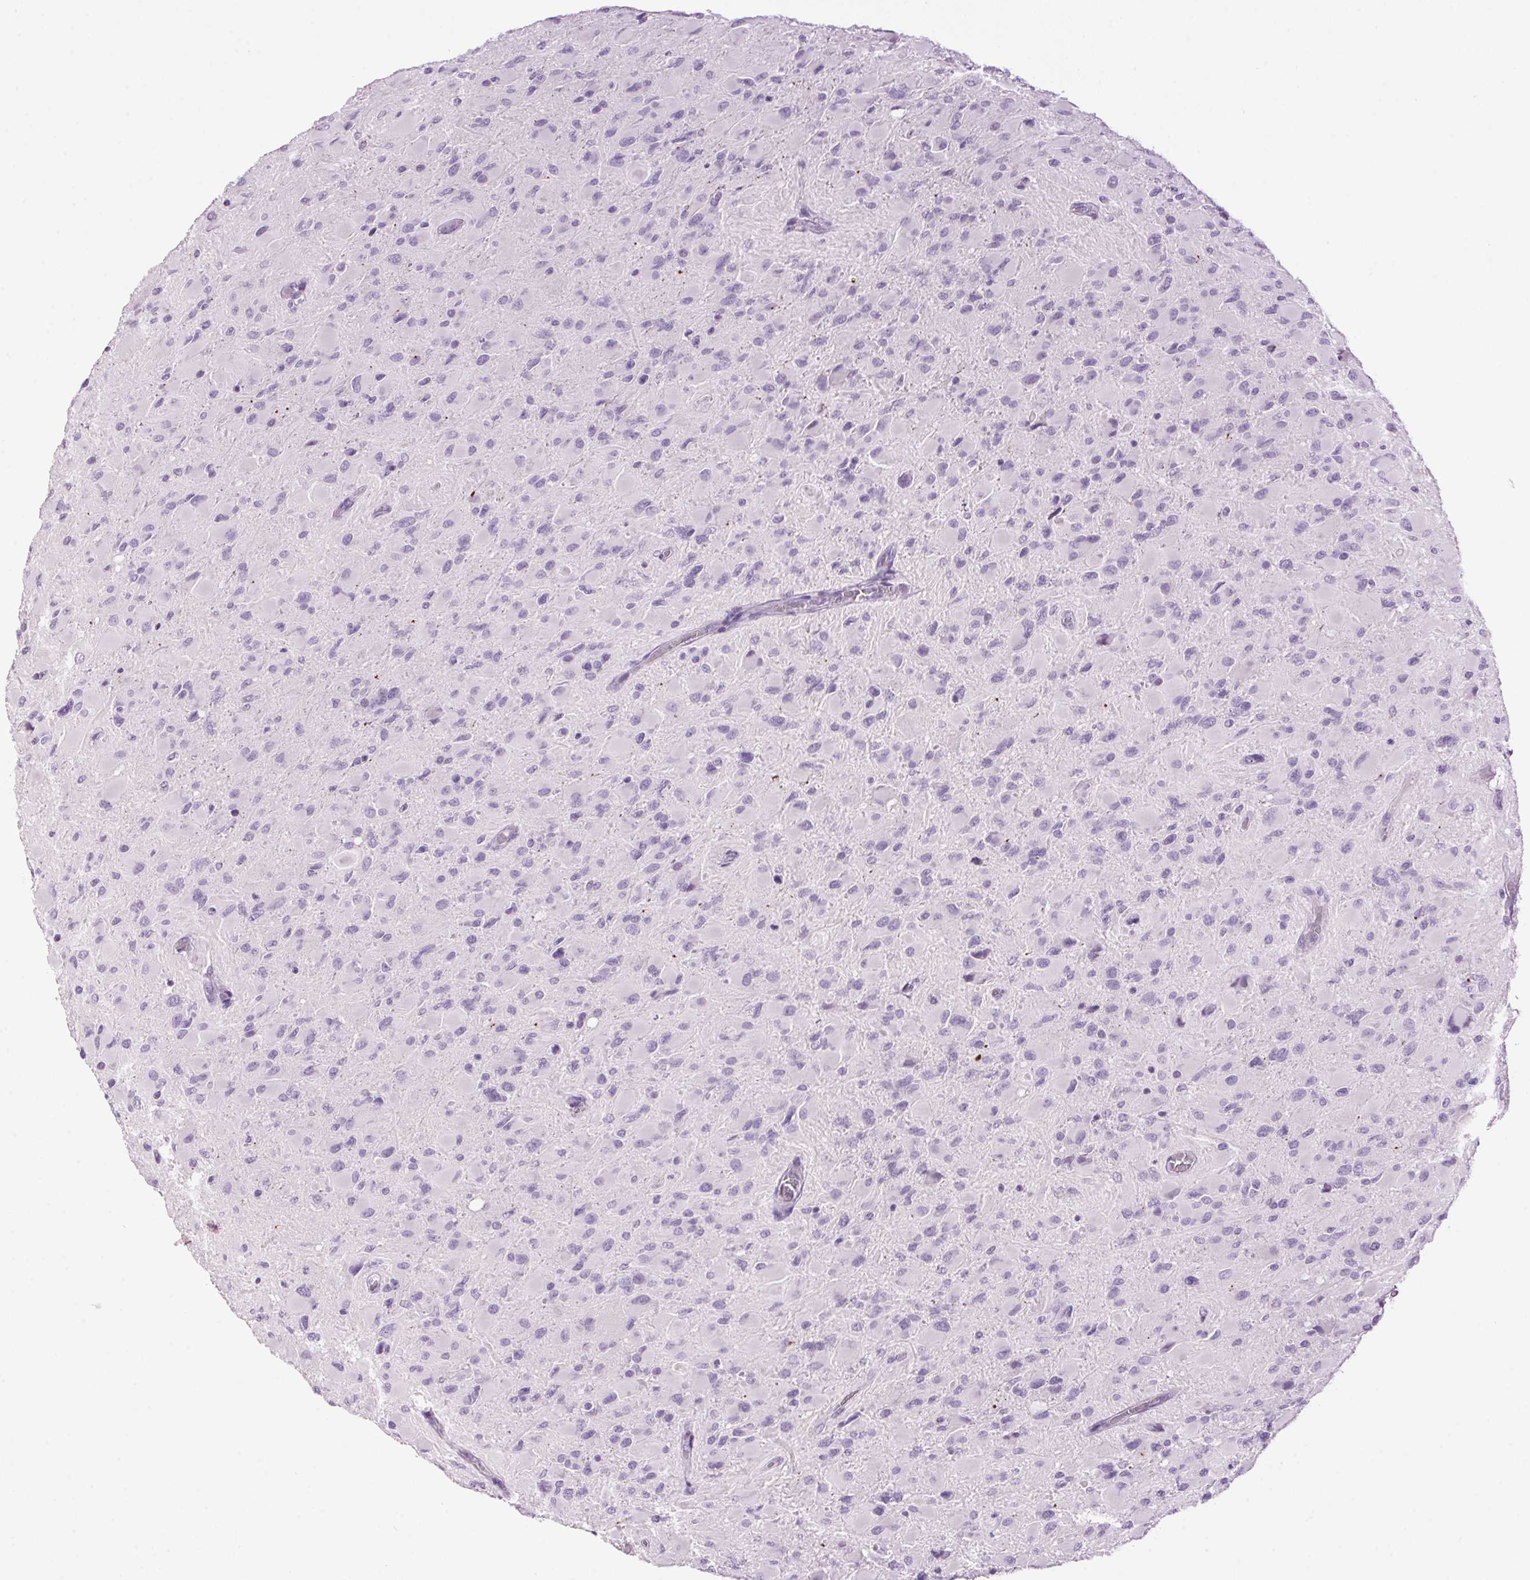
{"staining": {"intensity": "negative", "quantity": "none", "location": "none"}, "tissue": "glioma", "cell_type": "Tumor cells", "image_type": "cancer", "snomed": [{"axis": "morphology", "description": "Glioma, malignant, High grade"}, {"axis": "topography", "description": "Cerebral cortex"}], "caption": "DAB (3,3'-diaminobenzidine) immunohistochemical staining of malignant glioma (high-grade) reveals no significant positivity in tumor cells.", "gene": "TMEM88B", "patient": {"sex": "female", "age": 36}}